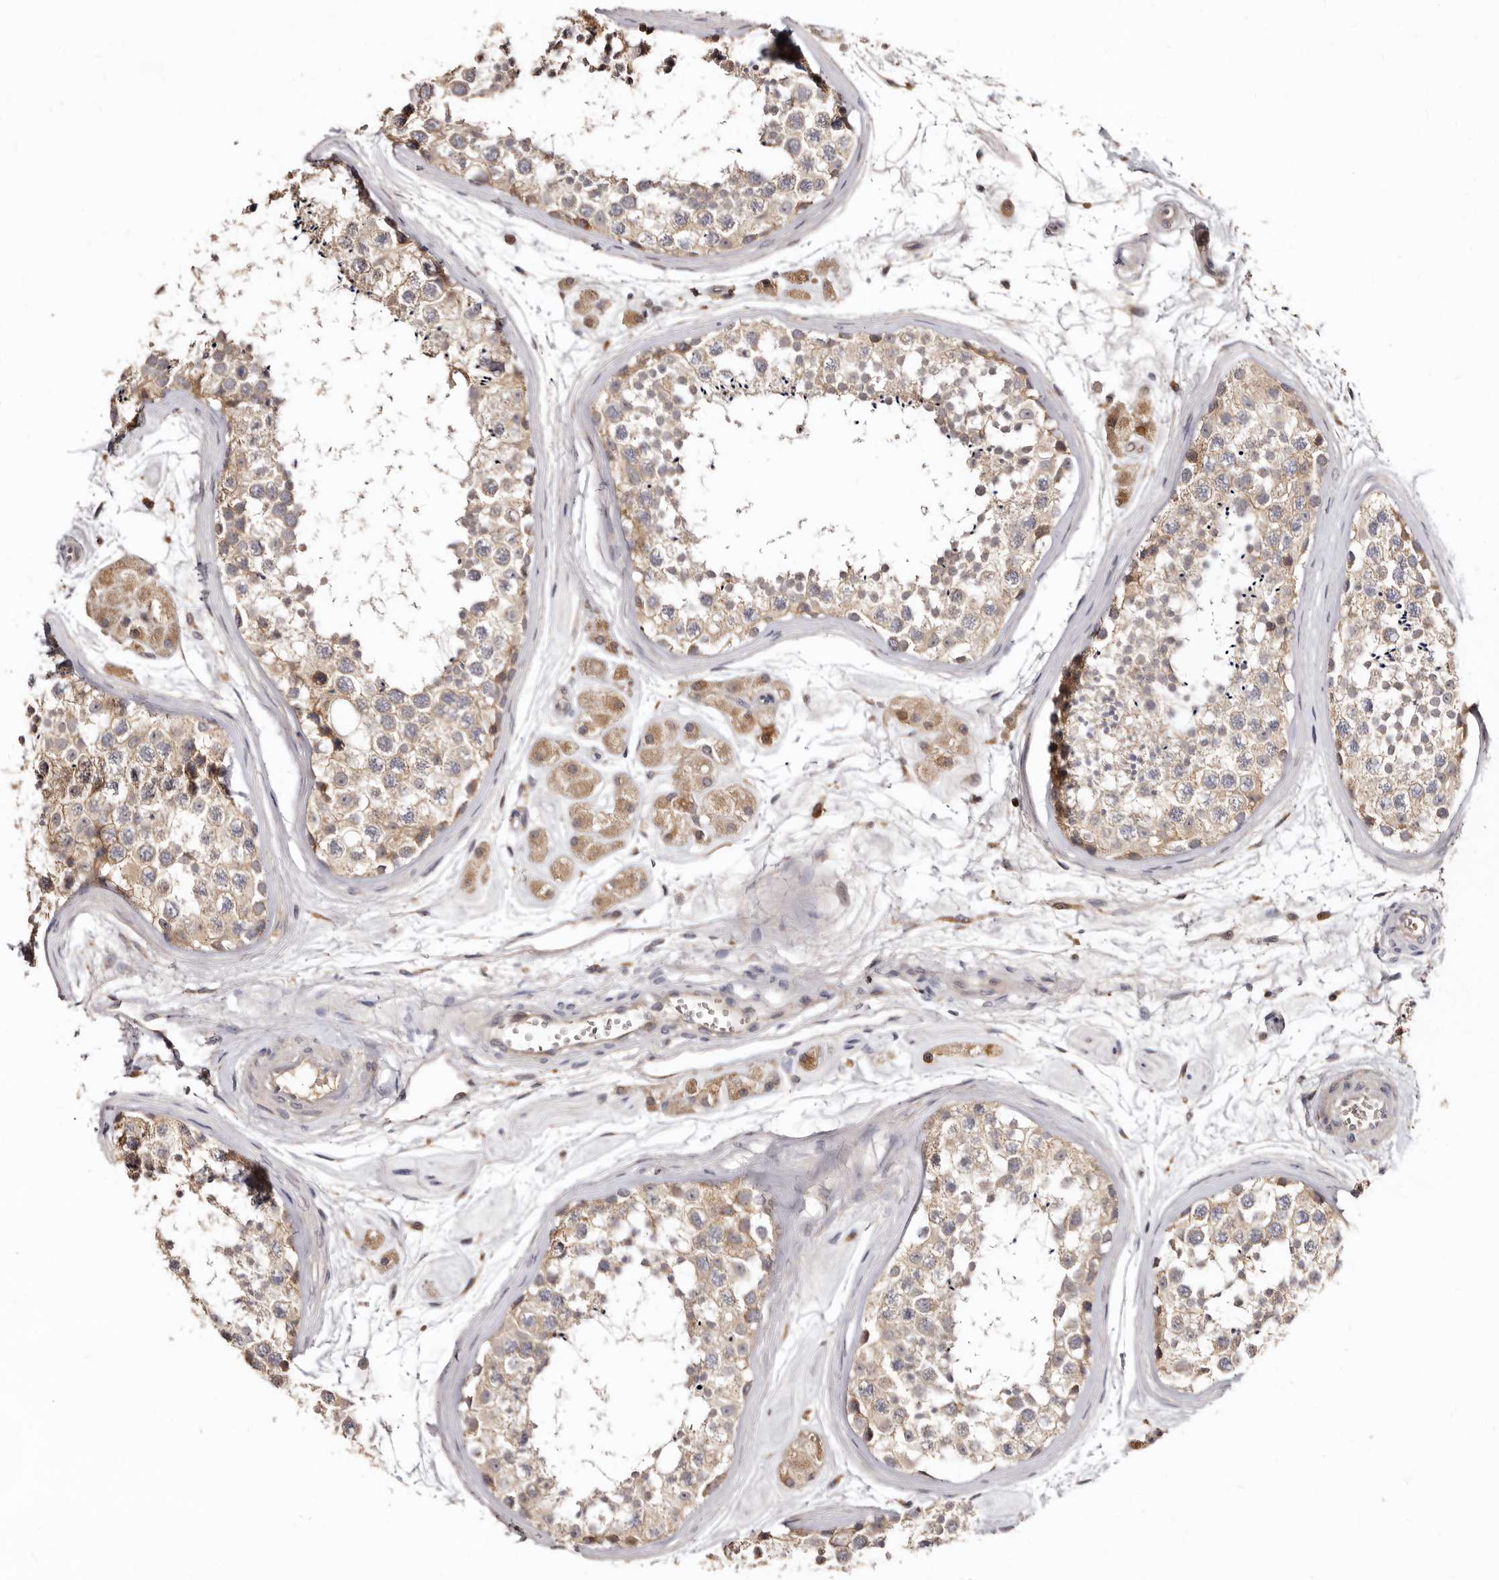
{"staining": {"intensity": "weak", "quantity": ">75%", "location": "cytoplasmic/membranous"}, "tissue": "testis", "cell_type": "Cells in seminiferous ducts", "image_type": "normal", "snomed": [{"axis": "morphology", "description": "Normal tissue, NOS"}, {"axis": "topography", "description": "Testis"}], "caption": "Cells in seminiferous ducts exhibit low levels of weak cytoplasmic/membranous expression in about >75% of cells in unremarkable human testis. The staining was performed using DAB (3,3'-diaminobenzidine), with brown indicating positive protein expression. Nuclei are stained blue with hematoxylin.", "gene": "BAX", "patient": {"sex": "male", "age": 56}}